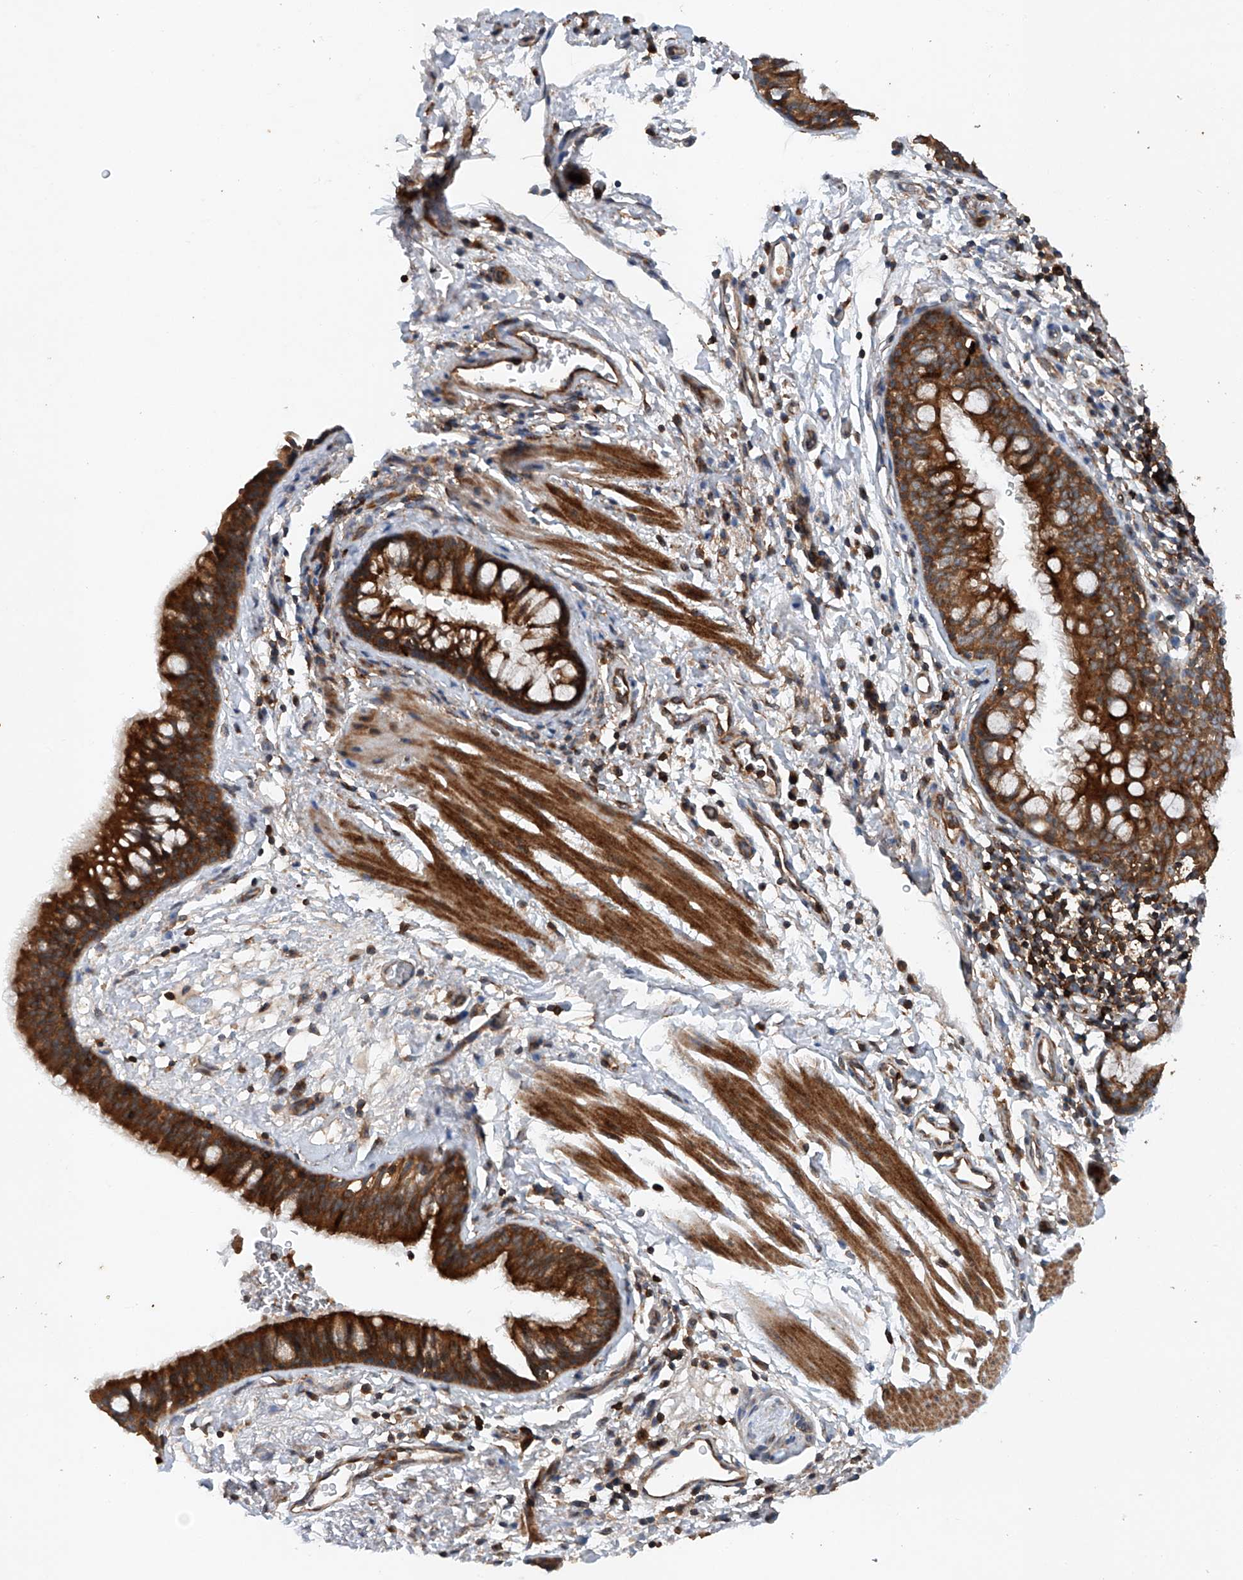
{"staining": {"intensity": "strong", "quantity": ">75%", "location": "cytoplasmic/membranous"}, "tissue": "bronchus", "cell_type": "Respiratory epithelial cells", "image_type": "normal", "snomed": [{"axis": "morphology", "description": "Normal tissue, NOS"}, {"axis": "topography", "description": "Cartilage tissue"}, {"axis": "topography", "description": "Bronchus"}], "caption": "The micrograph shows immunohistochemical staining of normal bronchus. There is strong cytoplasmic/membranous expression is identified in about >75% of respiratory epithelial cells.", "gene": "CEP85L", "patient": {"sex": "female", "age": 36}}